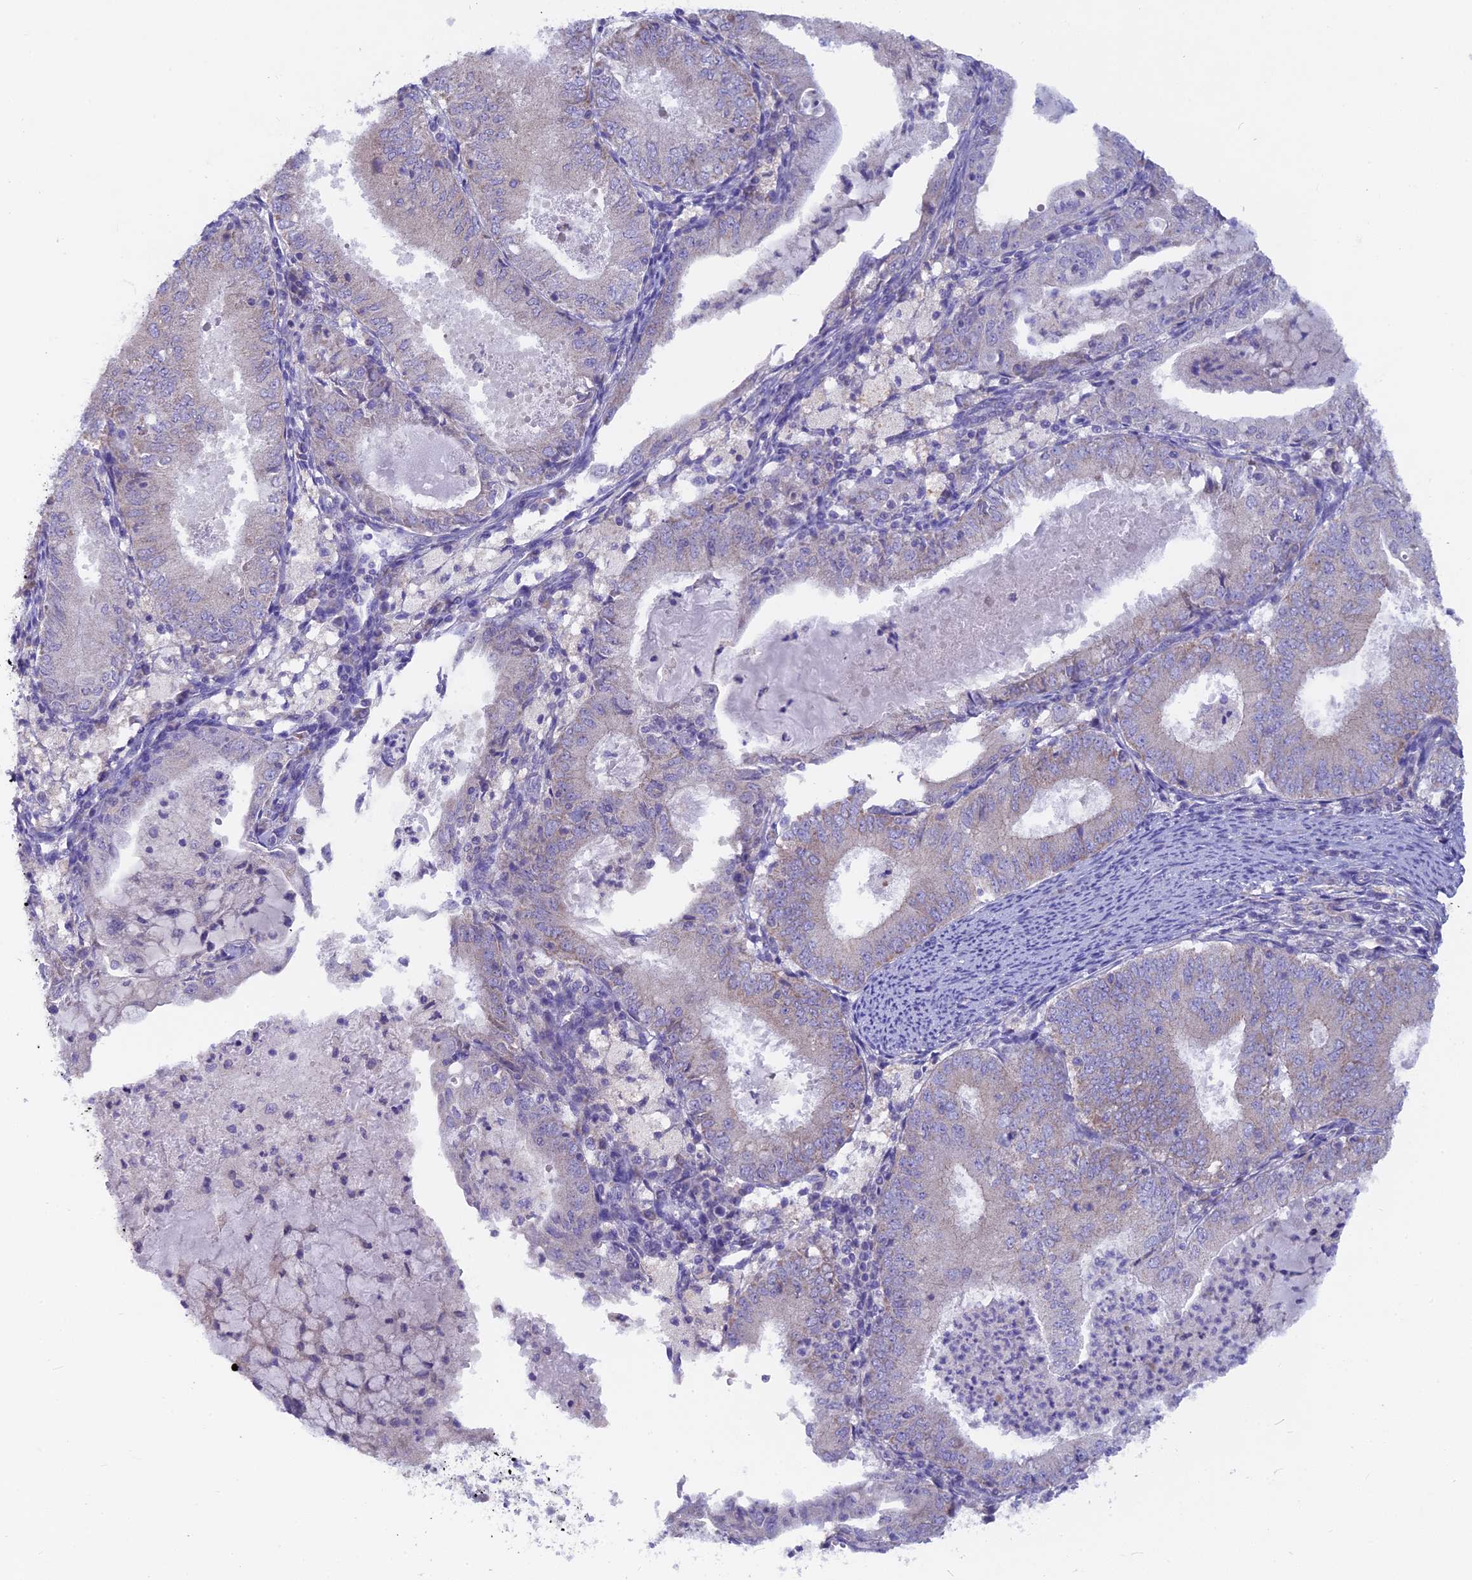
{"staining": {"intensity": "weak", "quantity": "<25%", "location": "cytoplasmic/membranous"}, "tissue": "endometrial cancer", "cell_type": "Tumor cells", "image_type": "cancer", "snomed": [{"axis": "morphology", "description": "Adenocarcinoma, NOS"}, {"axis": "topography", "description": "Endometrium"}], "caption": "Tumor cells are negative for brown protein staining in endometrial cancer.", "gene": "PZP", "patient": {"sex": "female", "age": 57}}